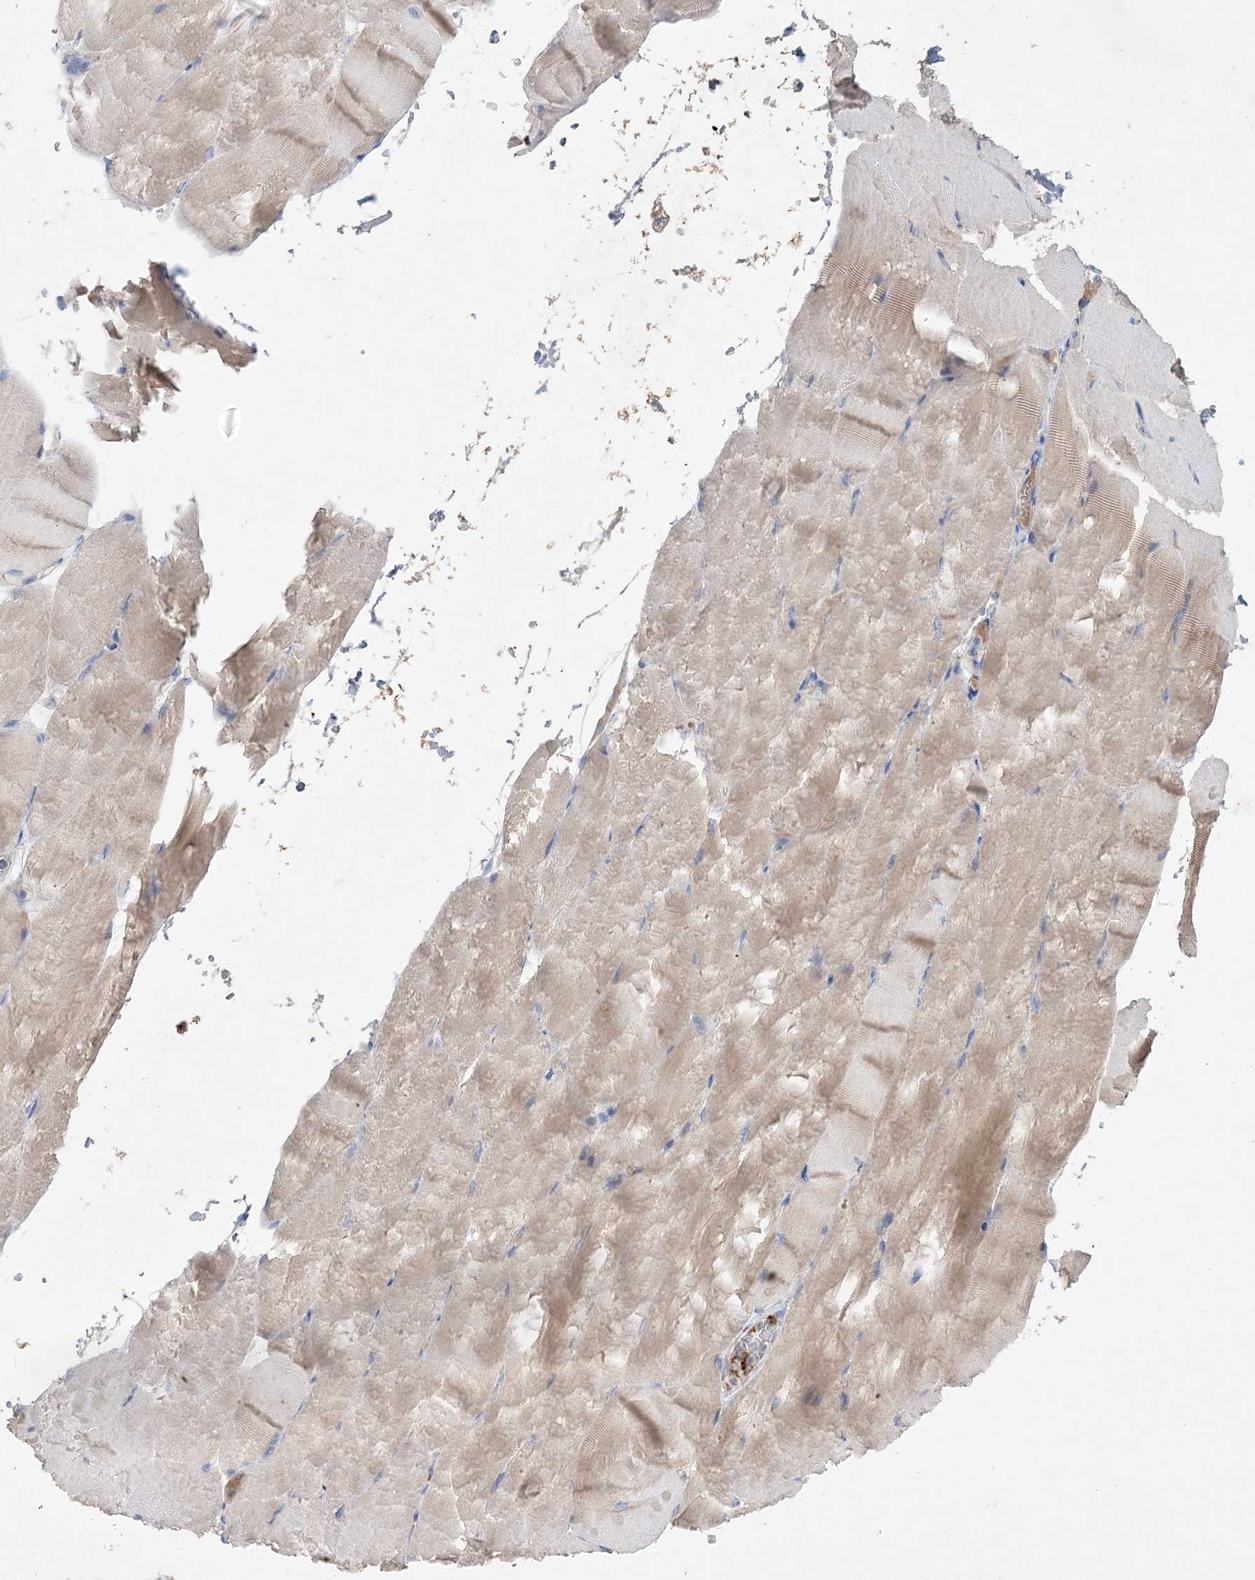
{"staining": {"intensity": "weak", "quantity": "25%-75%", "location": "cytoplasmic/membranous"}, "tissue": "skeletal muscle", "cell_type": "Myocytes", "image_type": "normal", "snomed": [{"axis": "morphology", "description": "Normal tissue, NOS"}, {"axis": "topography", "description": "Skeletal muscle"}, {"axis": "topography", "description": "Parathyroid gland"}], "caption": "The immunohistochemical stain highlights weak cytoplasmic/membranous positivity in myocytes of unremarkable skeletal muscle. (brown staining indicates protein expression, while blue staining denotes nuclei).", "gene": "ADCK2", "patient": {"sex": "female", "age": 37}}